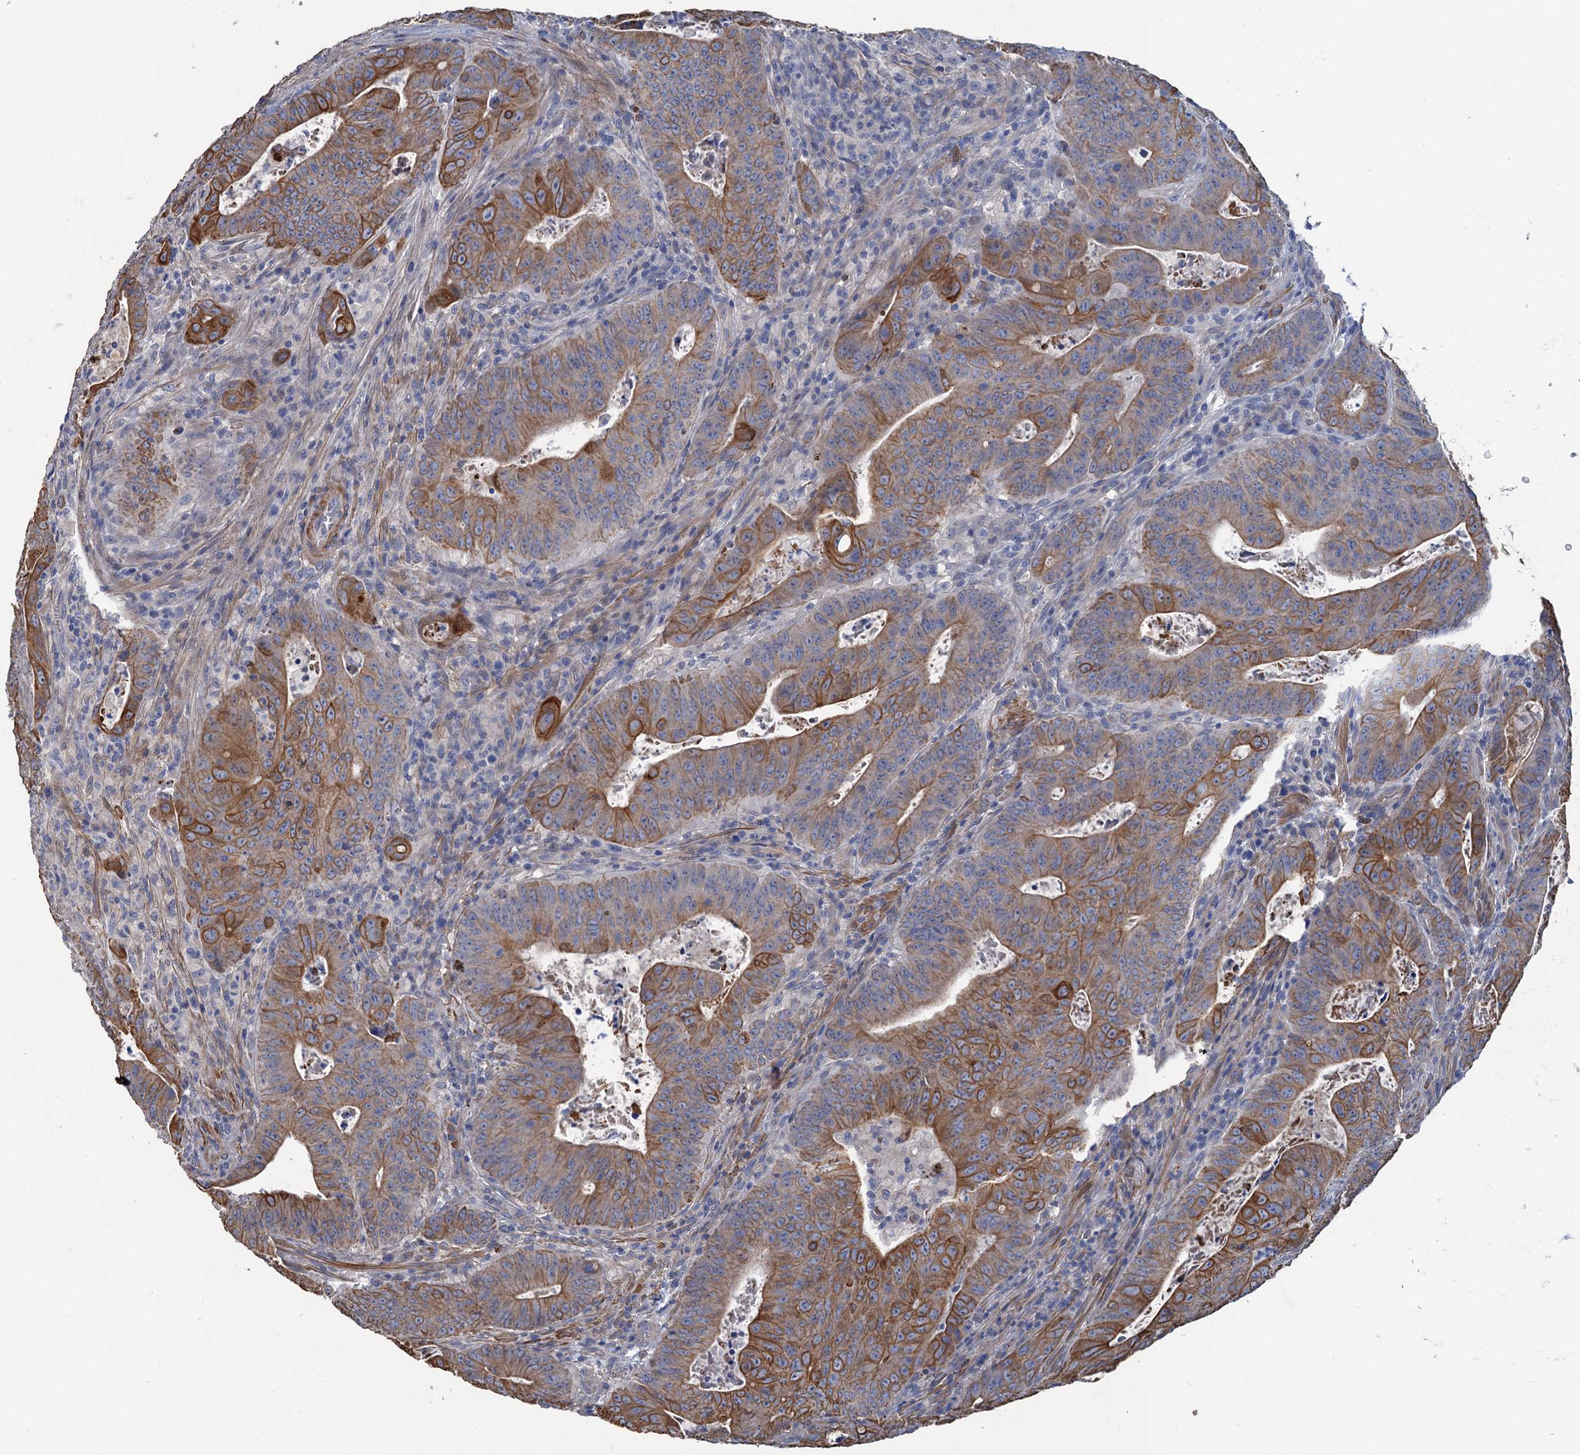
{"staining": {"intensity": "strong", "quantity": ">75%", "location": "cytoplasmic/membranous"}, "tissue": "colorectal cancer", "cell_type": "Tumor cells", "image_type": "cancer", "snomed": [{"axis": "morphology", "description": "Adenocarcinoma, NOS"}, {"axis": "topography", "description": "Rectum"}], "caption": "Colorectal cancer stained for a protein shows strong cytoplasmic/membranous positivity in tumor cells. (IHC, brightfield microscopy, high magnification).", "gene": "SMCO3", "patient": {"sex": "female", "age": 75}}